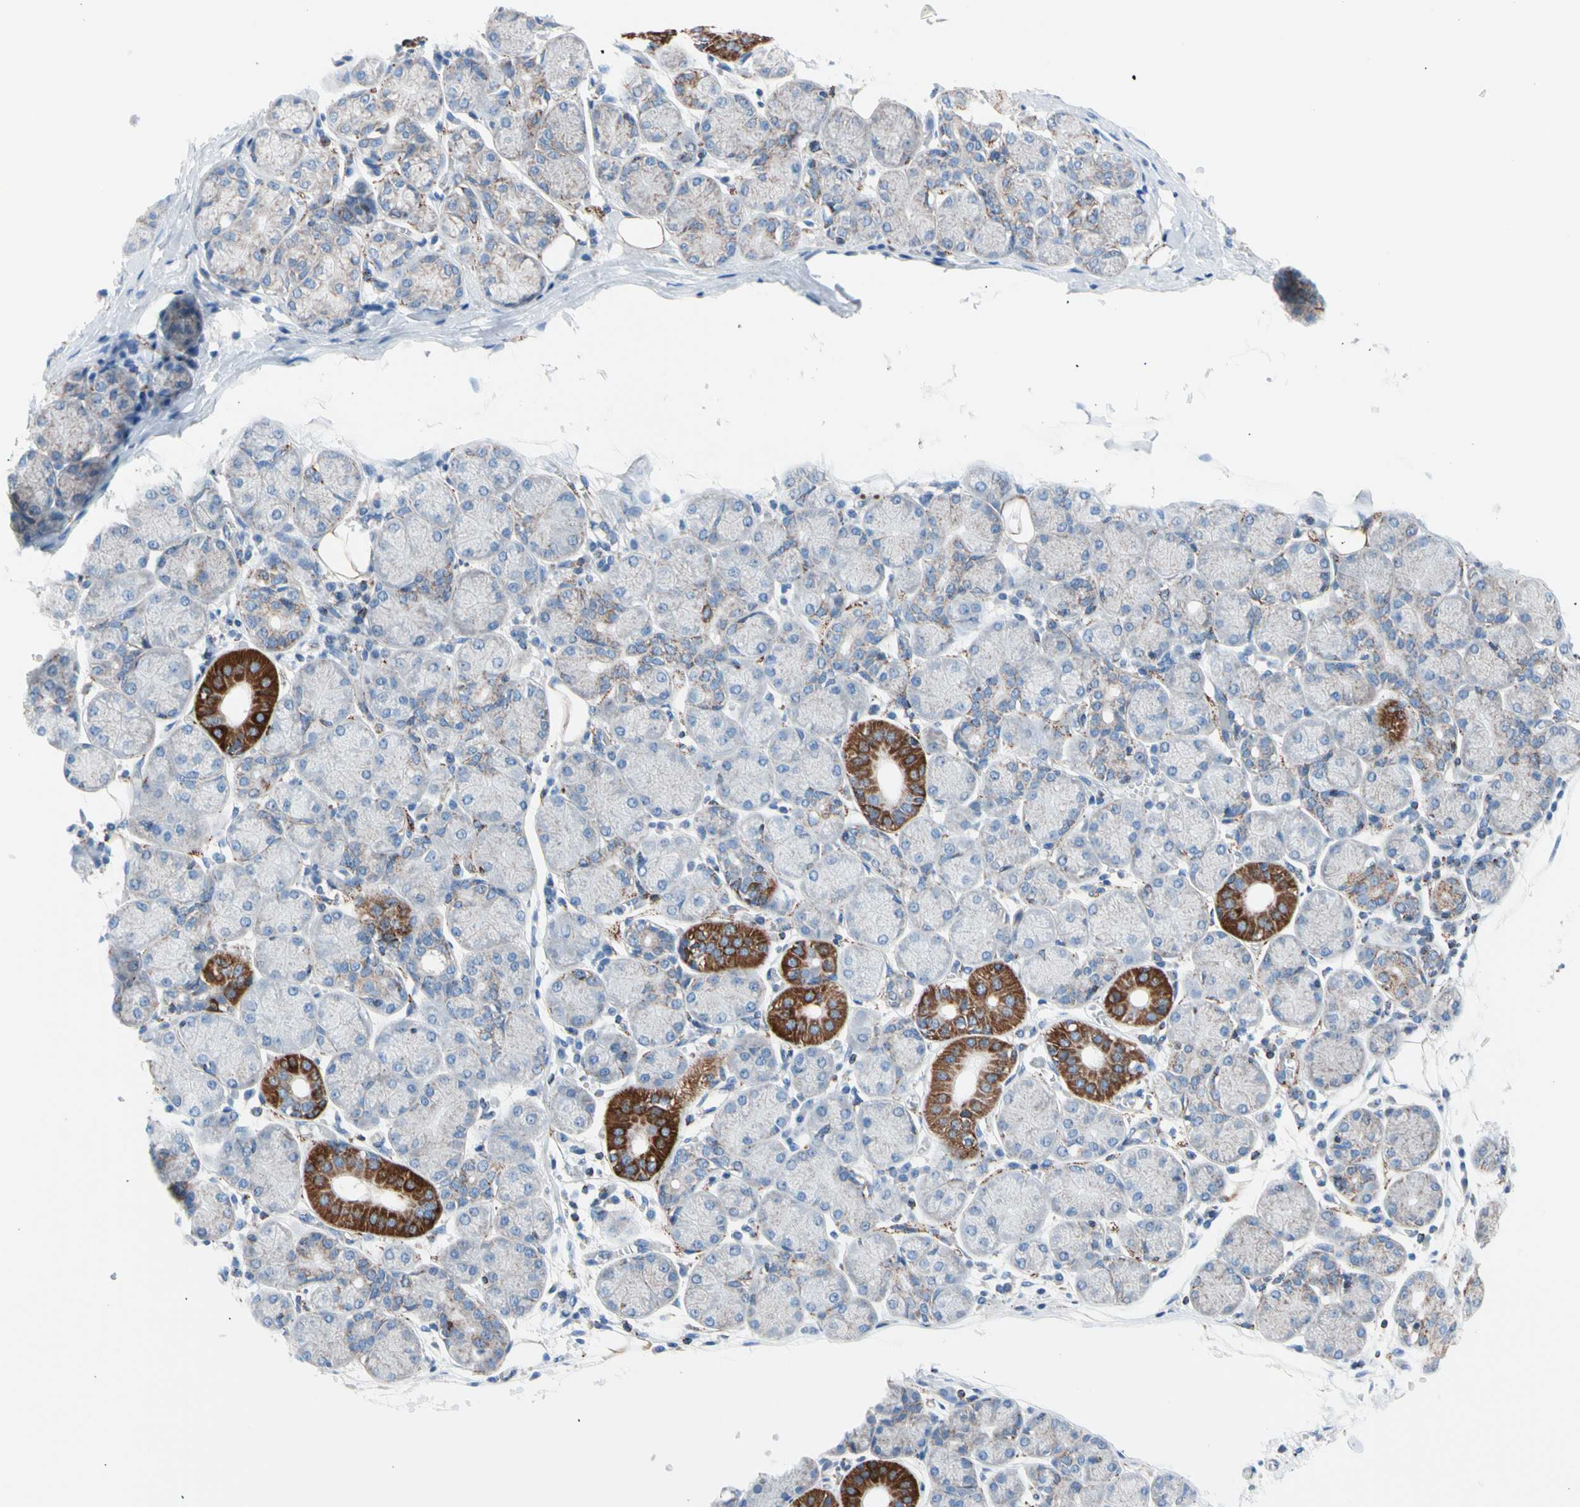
{"staining": {"intensity": "strong", "quantity": "25%-75%", "location": "none"}, "tissue": "salivary gland", "cell_type": "Glandular cells", "image_type": "normal", "snomed": [{"axis": "morphology", "description": "Normal tissue, NOS"}, {"axis": "topography", "description": "Salivary gland"}], "caption": "Immunohistochemical staining of normal human salivary gland displays 25%-75% levels of strong None protein staining in about 25%-75% of glandular cells.", "gene": "HK1", "patient": {"sex": "female", "age": 24}}